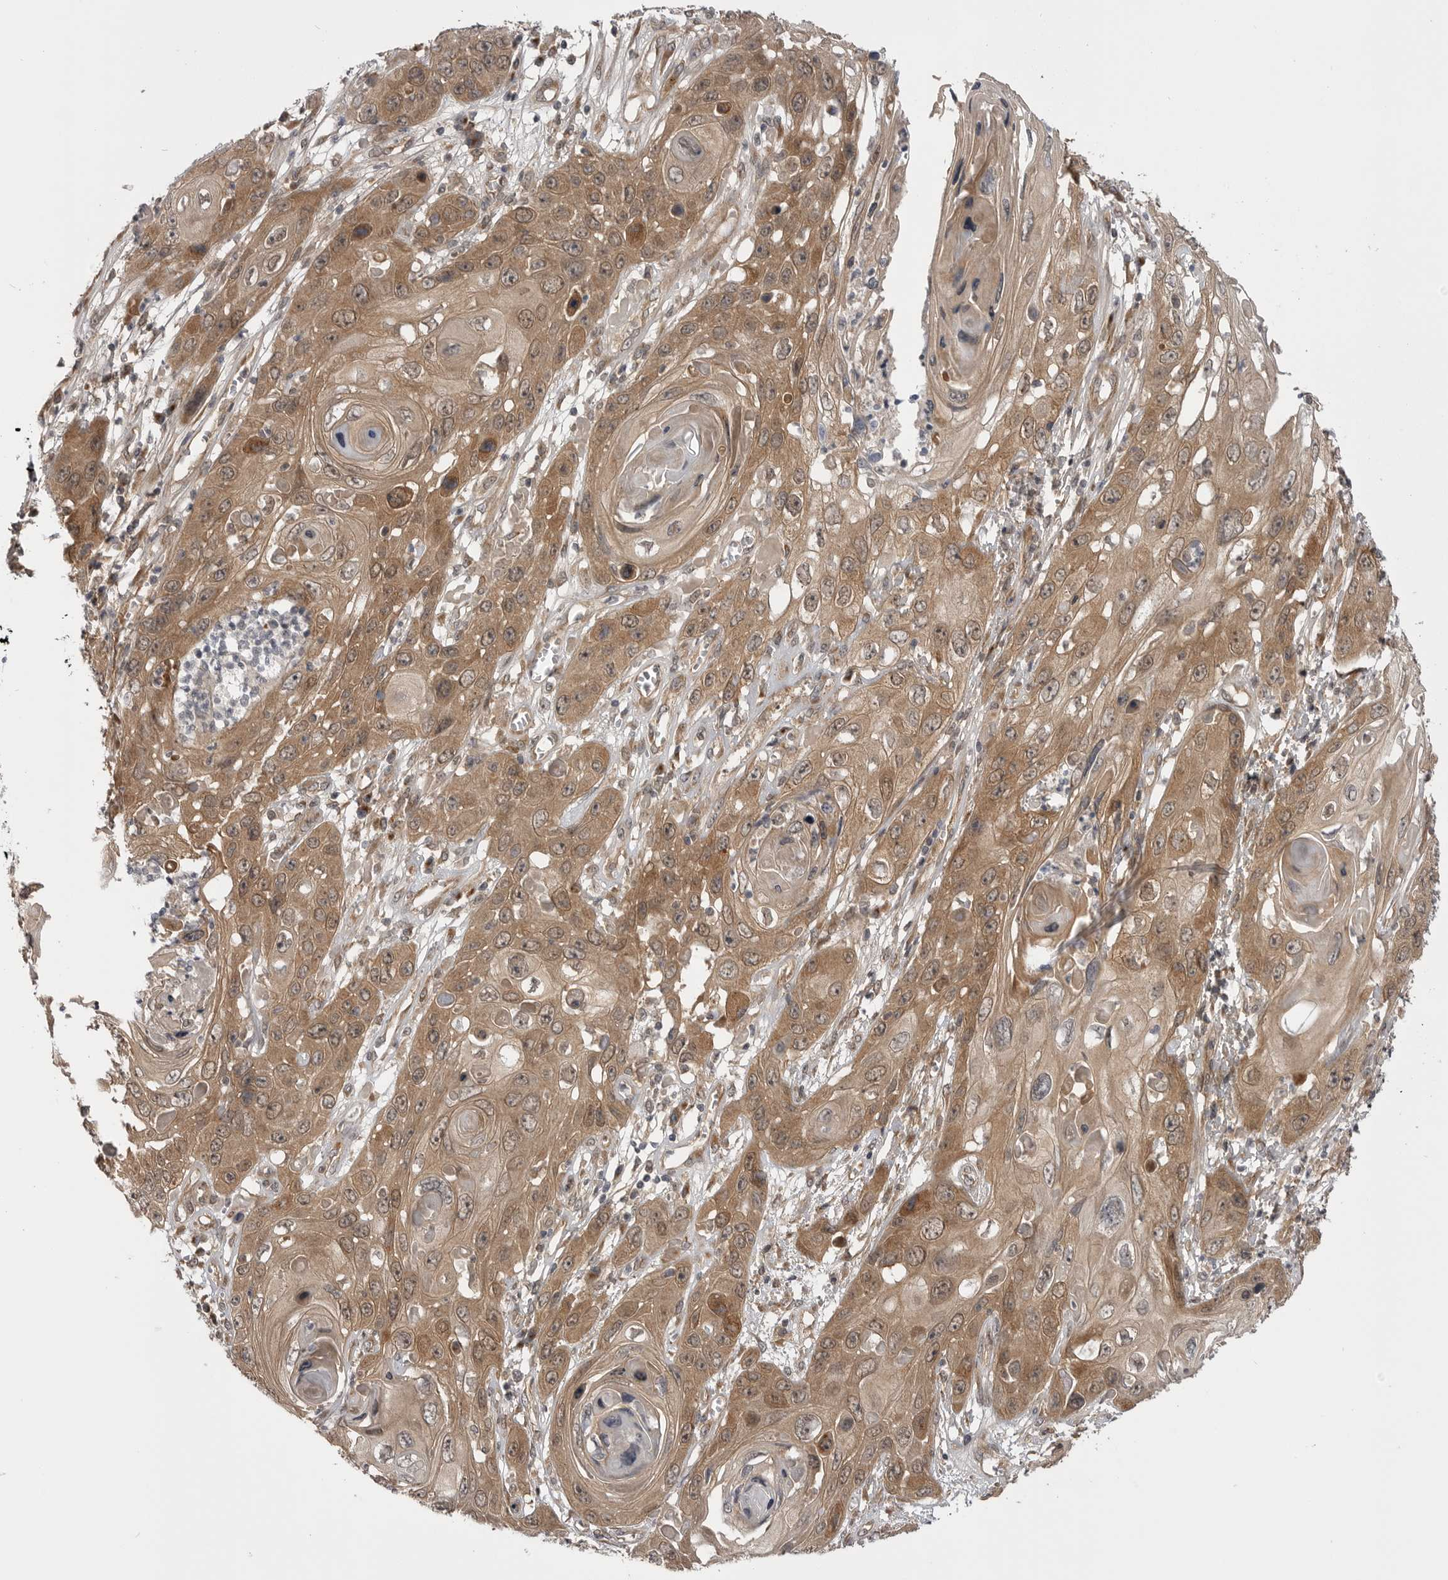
{"staining": {"intensity": "moderate", "quantity": ">75%", "location": "cytoplasmic/membranous,nuclear"}, "tissue": "skin cancer", "cell_type": "Tumor cells", "image_type": "cancer", "snomed": [{"axis": "morphology", "description": "Squamous cell carcinoma, NOS"}, {"axis": "topography", "description": "Skin"}], "caption": "This histopathology image reveals skin cancer stained with IHC to label a protein in brown. The cytoplasmic/membranous and nuclear of tumor cells show moderate positivity for the protein. Nuclei are counter-stained blue.", "gene": "PDCL", "patient": {"sex": "male", "age": 55}}